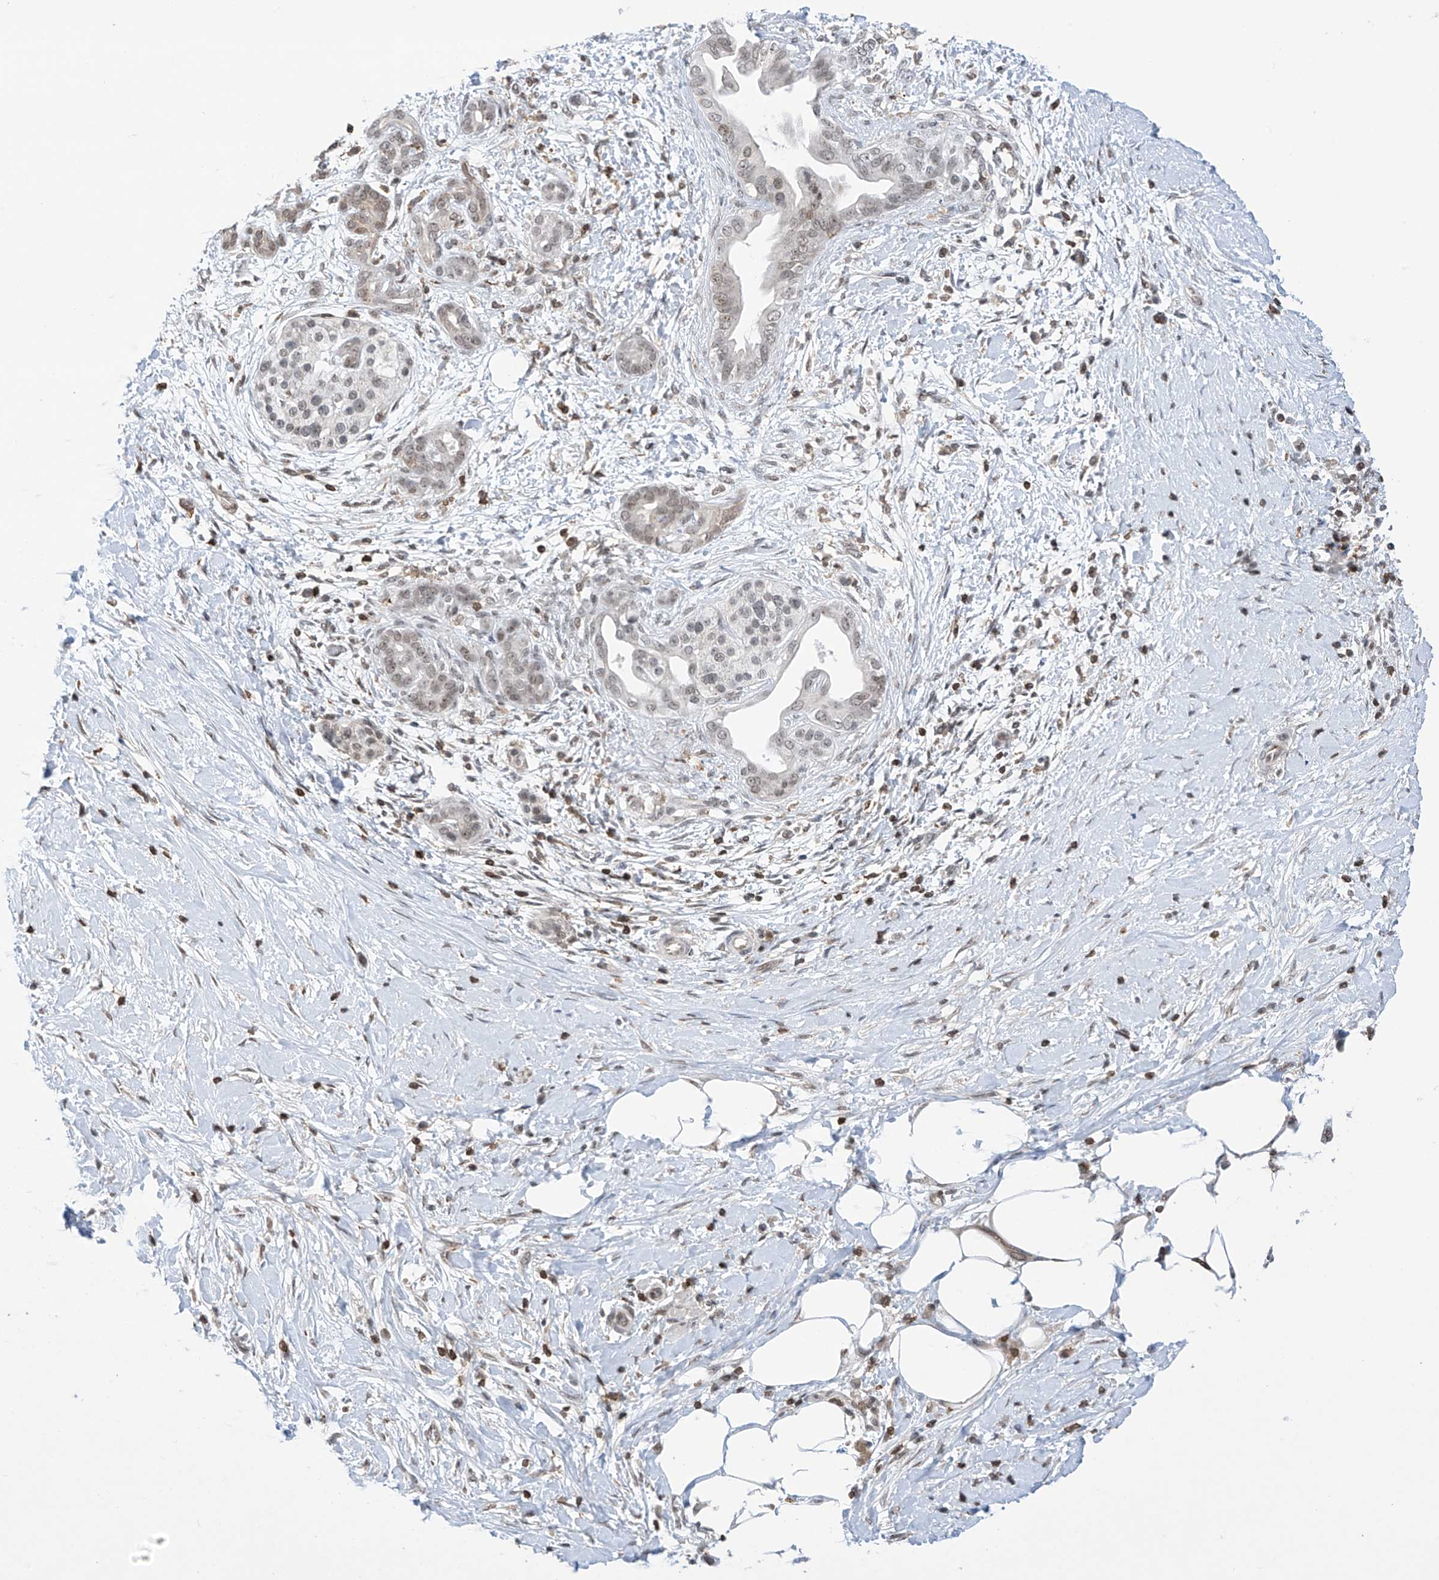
{"staining": {"intensity": "weak", "quantity": "25%-75%", "location": "nuclear"}, "tissue": "pancreatic cancer", "cell_type": "Tumor cells", "image_type": "cancer", "snomed": [{"axis": "morphology", "description": "Adenocarcinoma, NOS"}, {"axis": "topography", "description": "Pancreas"}], "caption": "Tumor cells exhibit low levels of weak nuclear staining in approximately 25%-75% of cells in human adenocarcinoma (pancreatic). (DAB = brown stain, brightfield microscopy at high magnification).", "gene": "MSL3", "patient": {"sex": "male", "age": 58}}